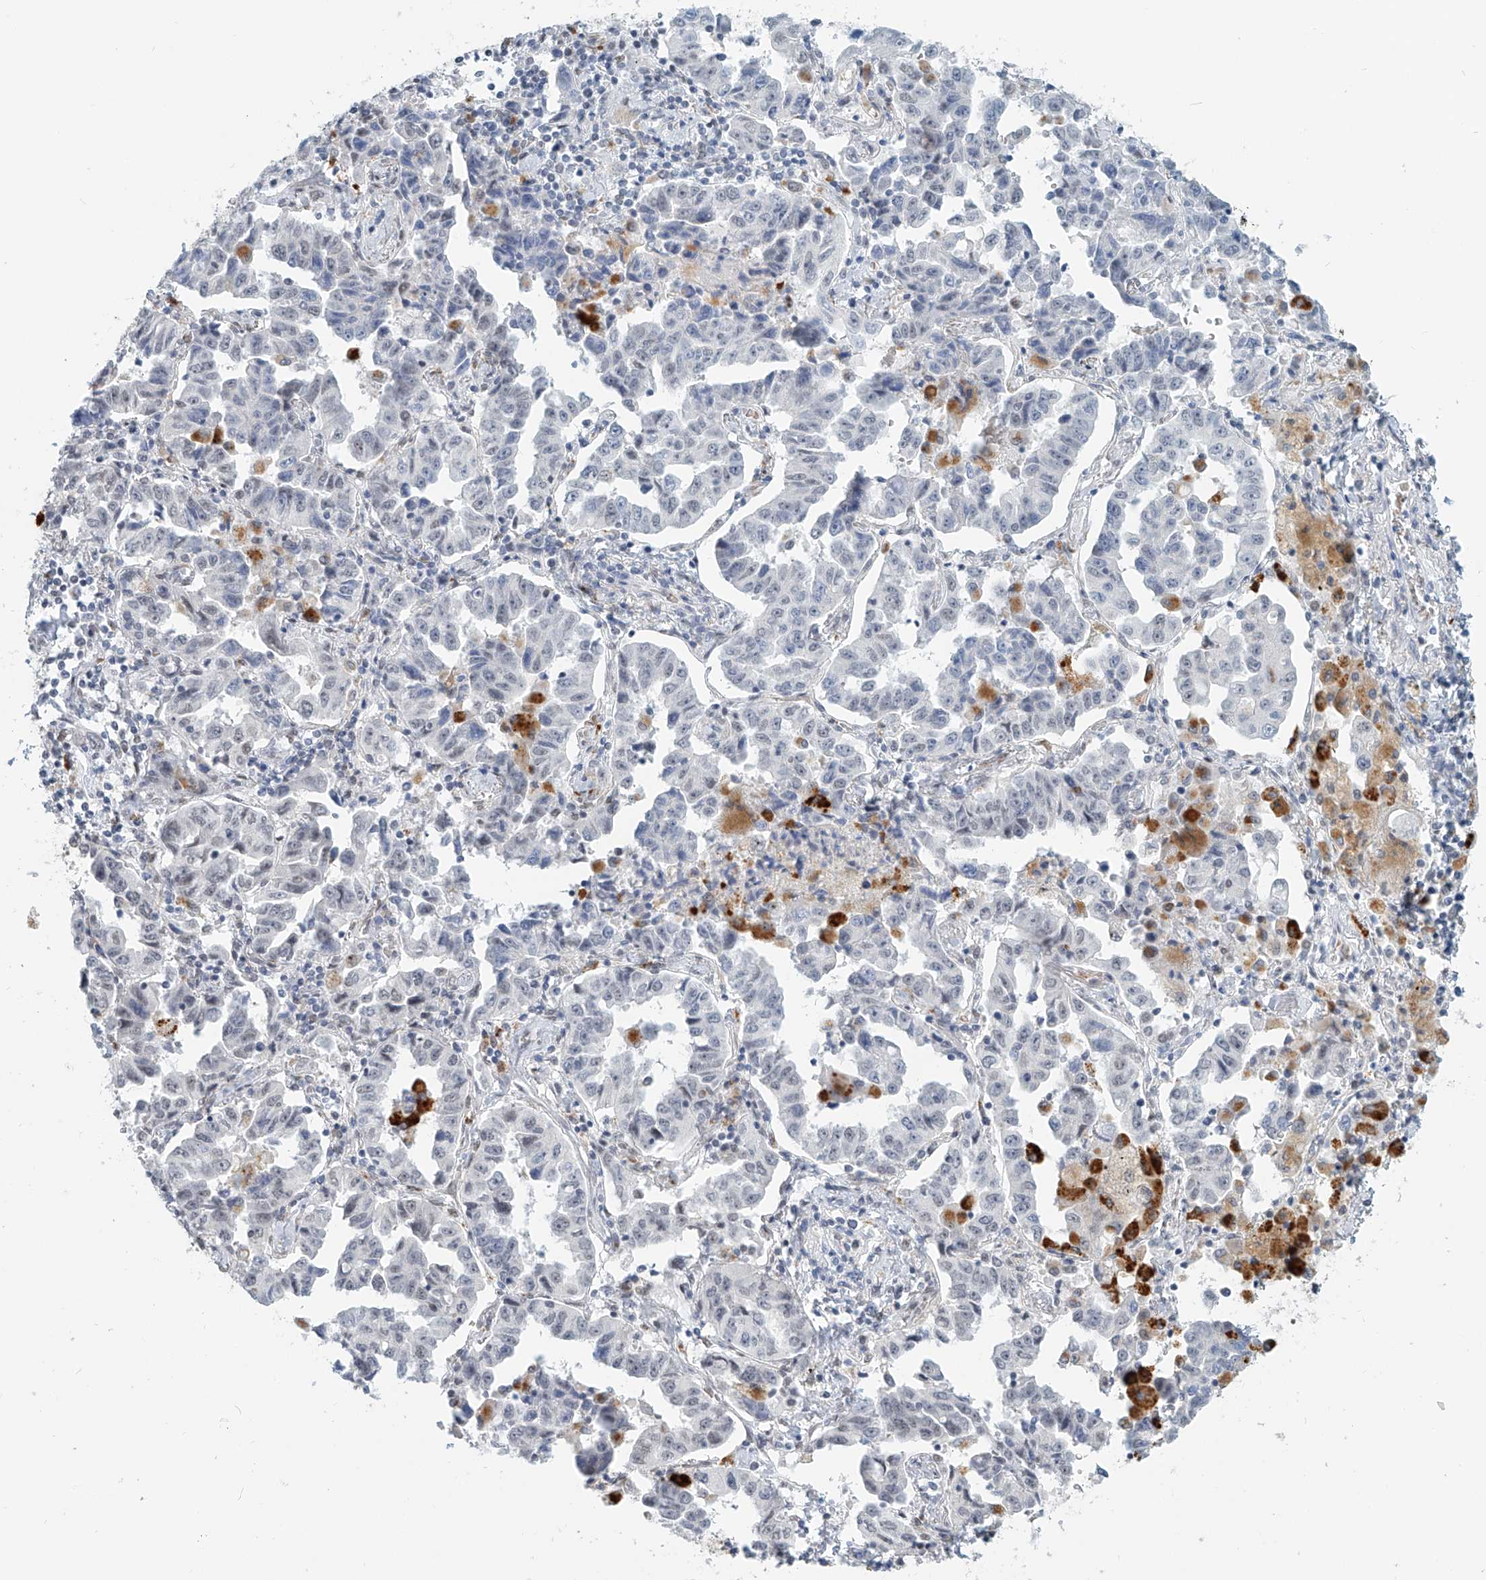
{"staining": {"intensity": "negative", "quantity": "none", "location": "none"}, "tissue": "lung cancer", "cell_type": "Tumor cells", "image_type": "cancer", "snomed": [{"axis": "morphology", "description": "Adenocarcinoma, NOS"}, {"axis": "topography", "description": "Lung"}], "caption": "DAB immunohistochemical staining of human lung cancer shows no significant expression in tumor cells.", "gene": "SASH1", "patient": {"sex": "female", "age": 51}}